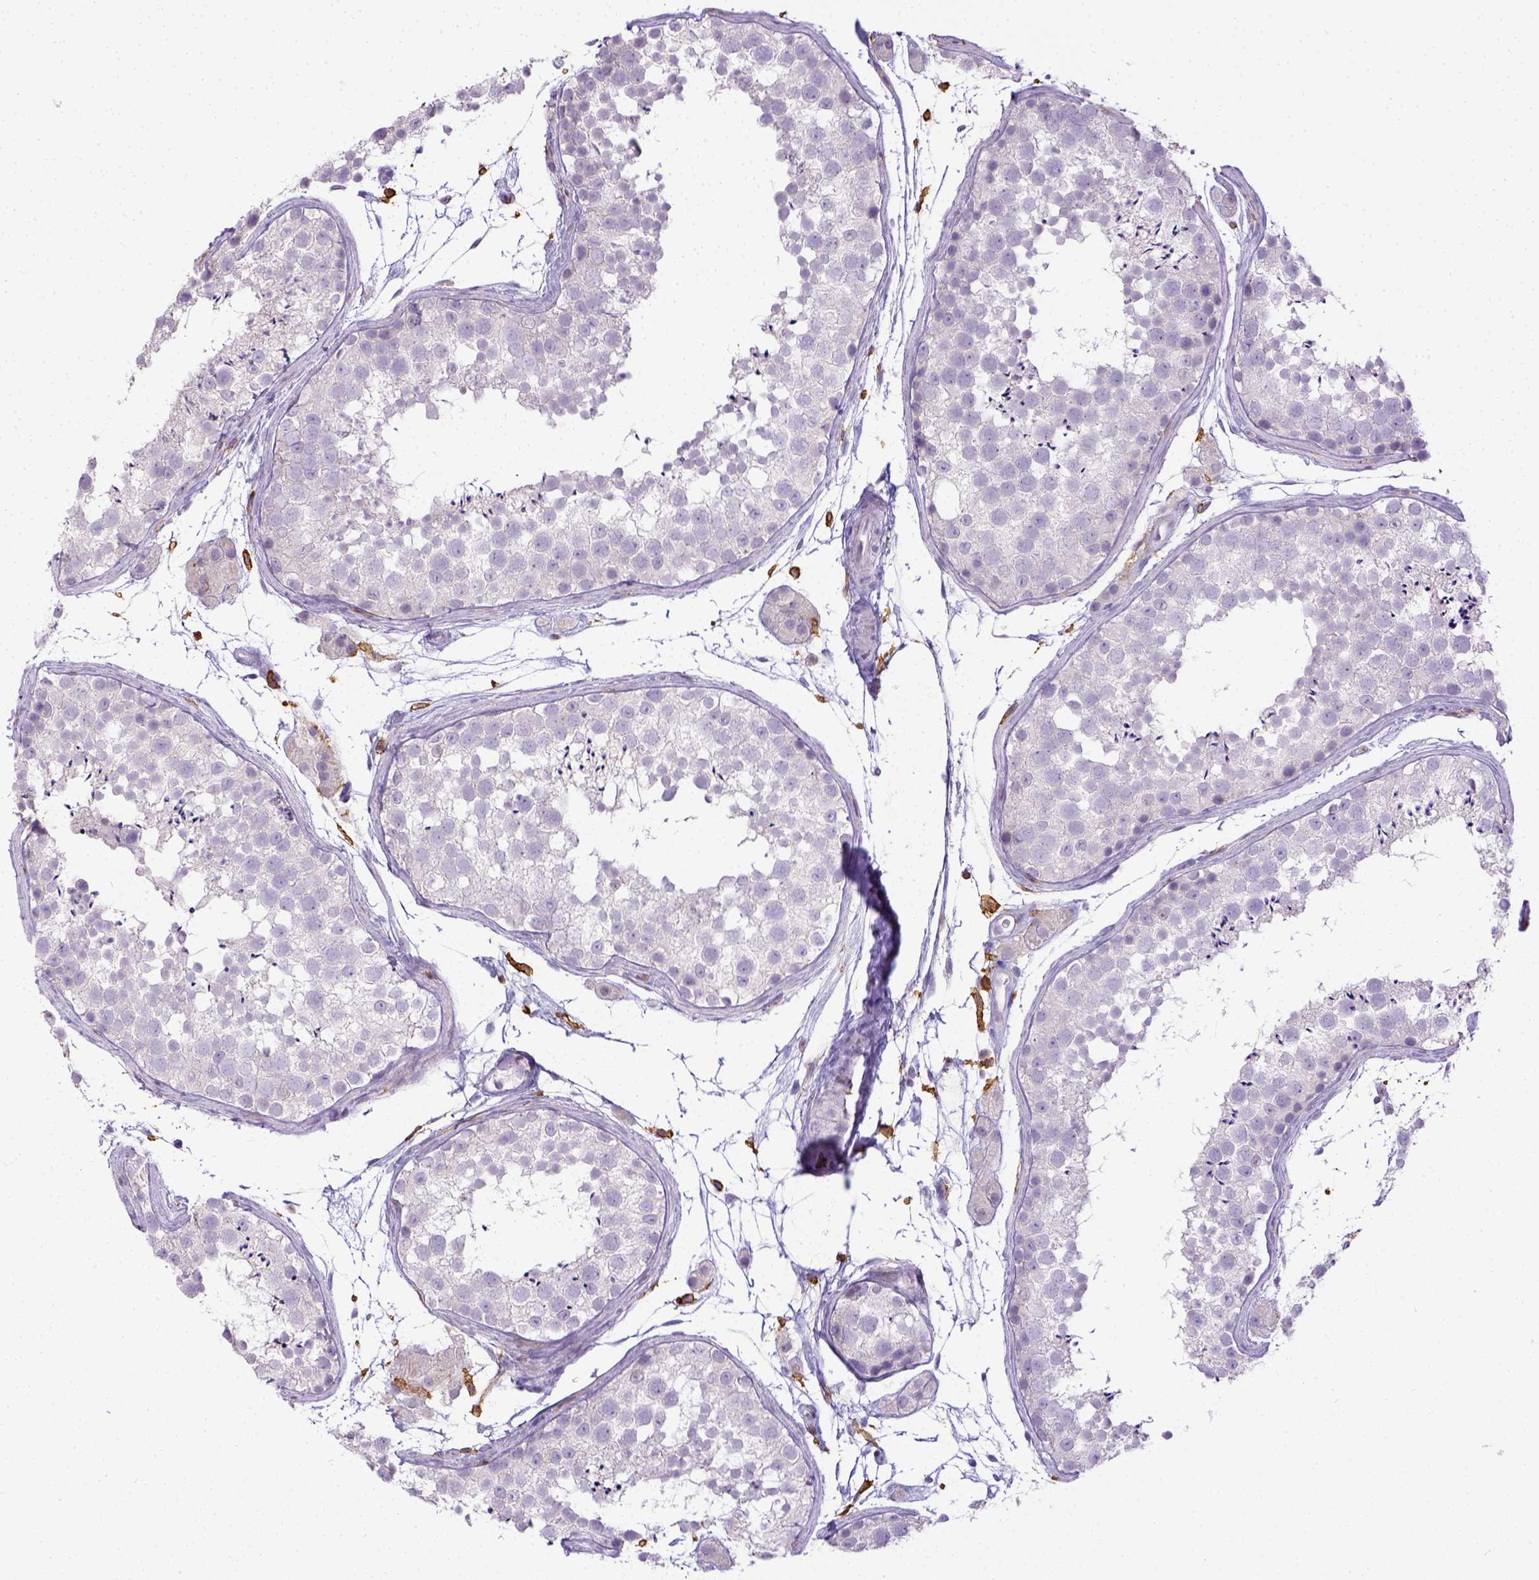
{"staining": {"intensity": "negative", "quantity": "none", "location": "none"}, "tissue": "testis", "cell_type": "Cells in seminiferous ducts", "image_type": "normal", "snomed": [{"axis": "morphology", "description": "Normal tissue, NOS"}, {"axis": "topography", "description": "Testis"}], "caption": "The photomicrograph shows no significant positivity in cells in seminiferous ducts of testis.", "gene": "ITGAM", "patient": {"sex": "male", "age": 41}}